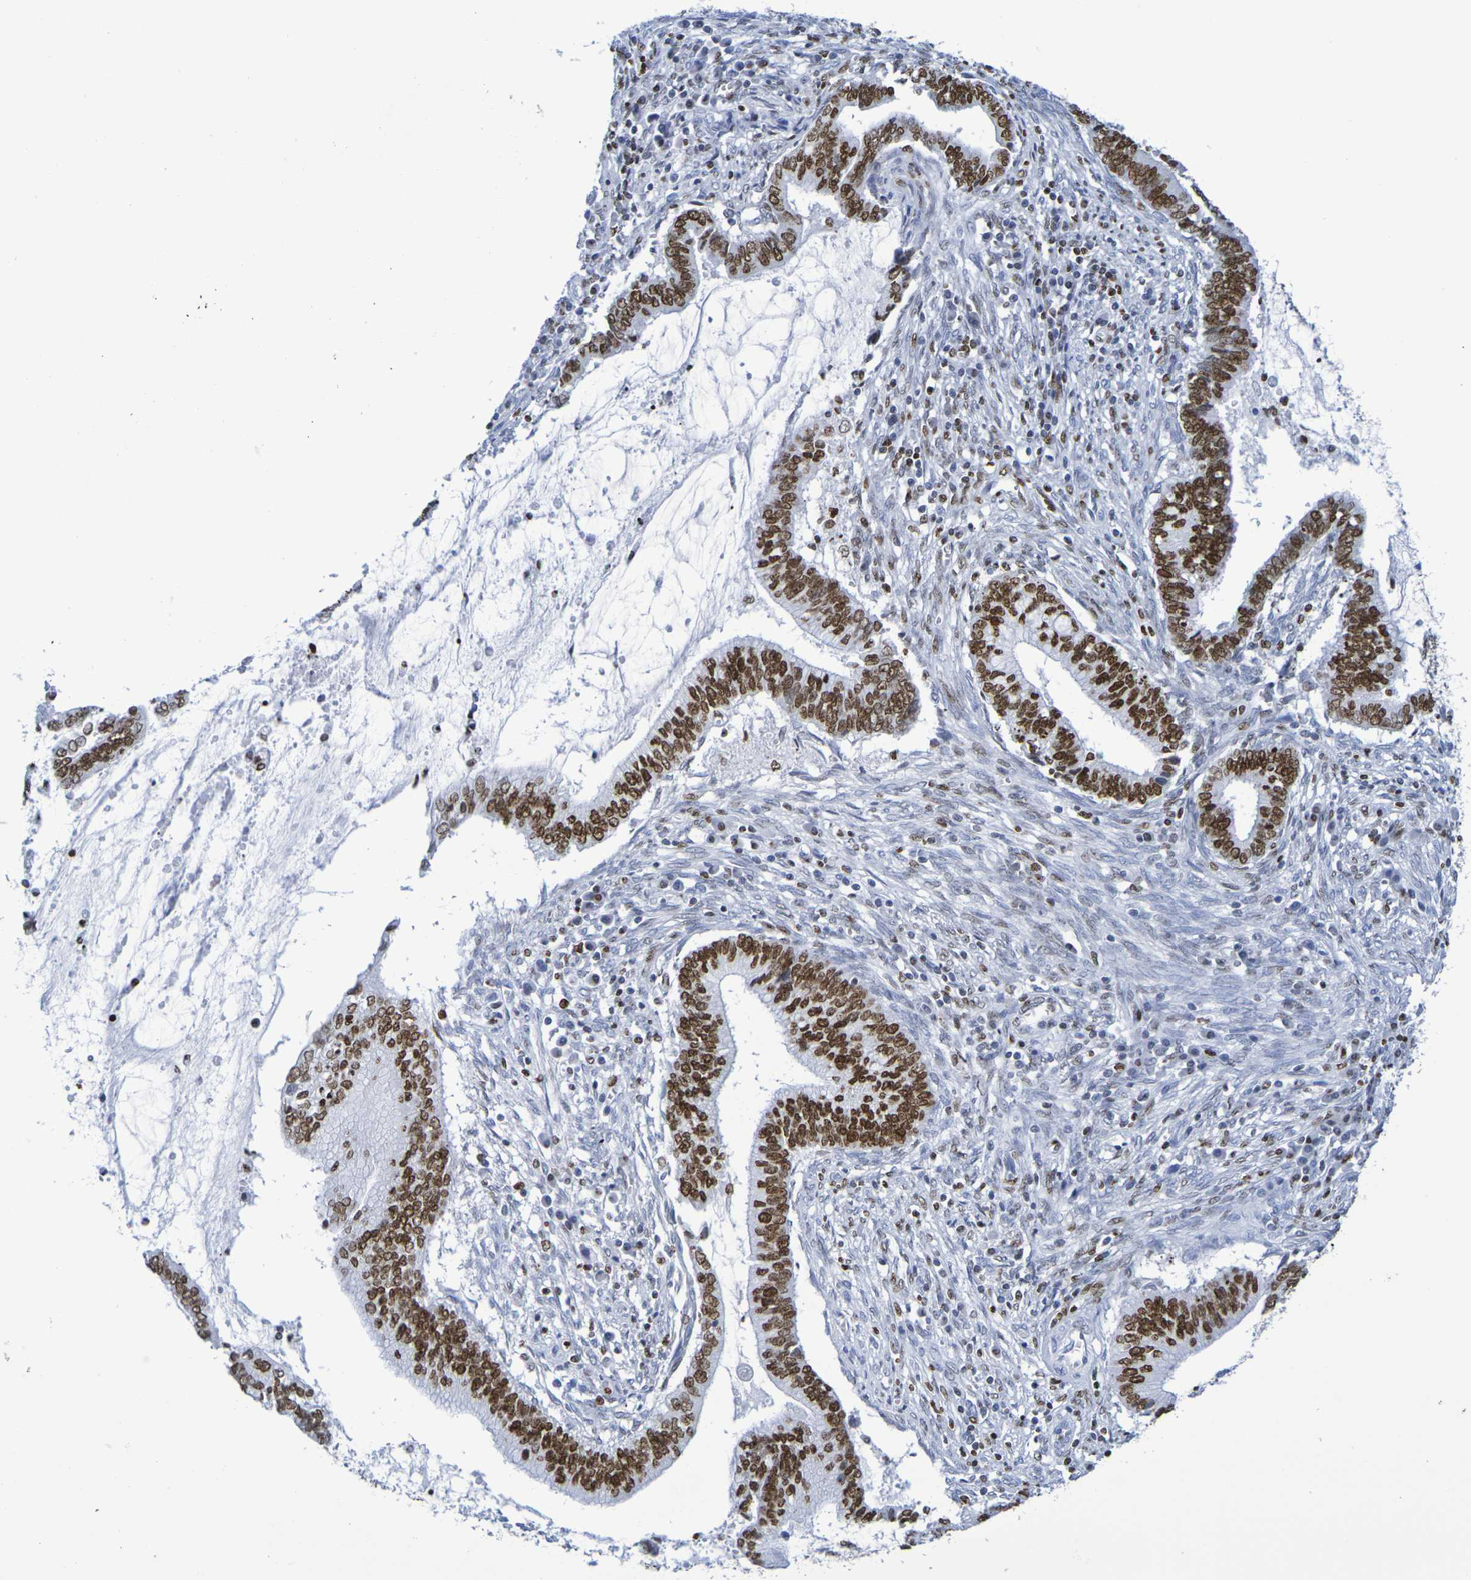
{"staining": {"intensity": "strong", "quantity": ">75%", "location": "nuclear"}, "tissue": "cervical cancer", "cell_type": "Tumor cells", "image_type": "cancer", "snomed": [{"axis": "morphology", "description": "Adenocarcinoma, NOS"}, {"axis": "topography", "description": "Cervix"}], "caption": "Immunohistochemistry (IHC) staining of cervical cancer (adenocarcinoma), which exhibits high levels of strong nuclear positivity in approximately >75% of tumor cells indicating strong nuclear protein positivity. The staining was performed using DAB (3,3'-diaminobenzidine) (brown) for protein detection and nuclei were counterstained in hematoxylin (blue).", "gene": "H1-5", "patient": {"sex": "female", "age": 44}}